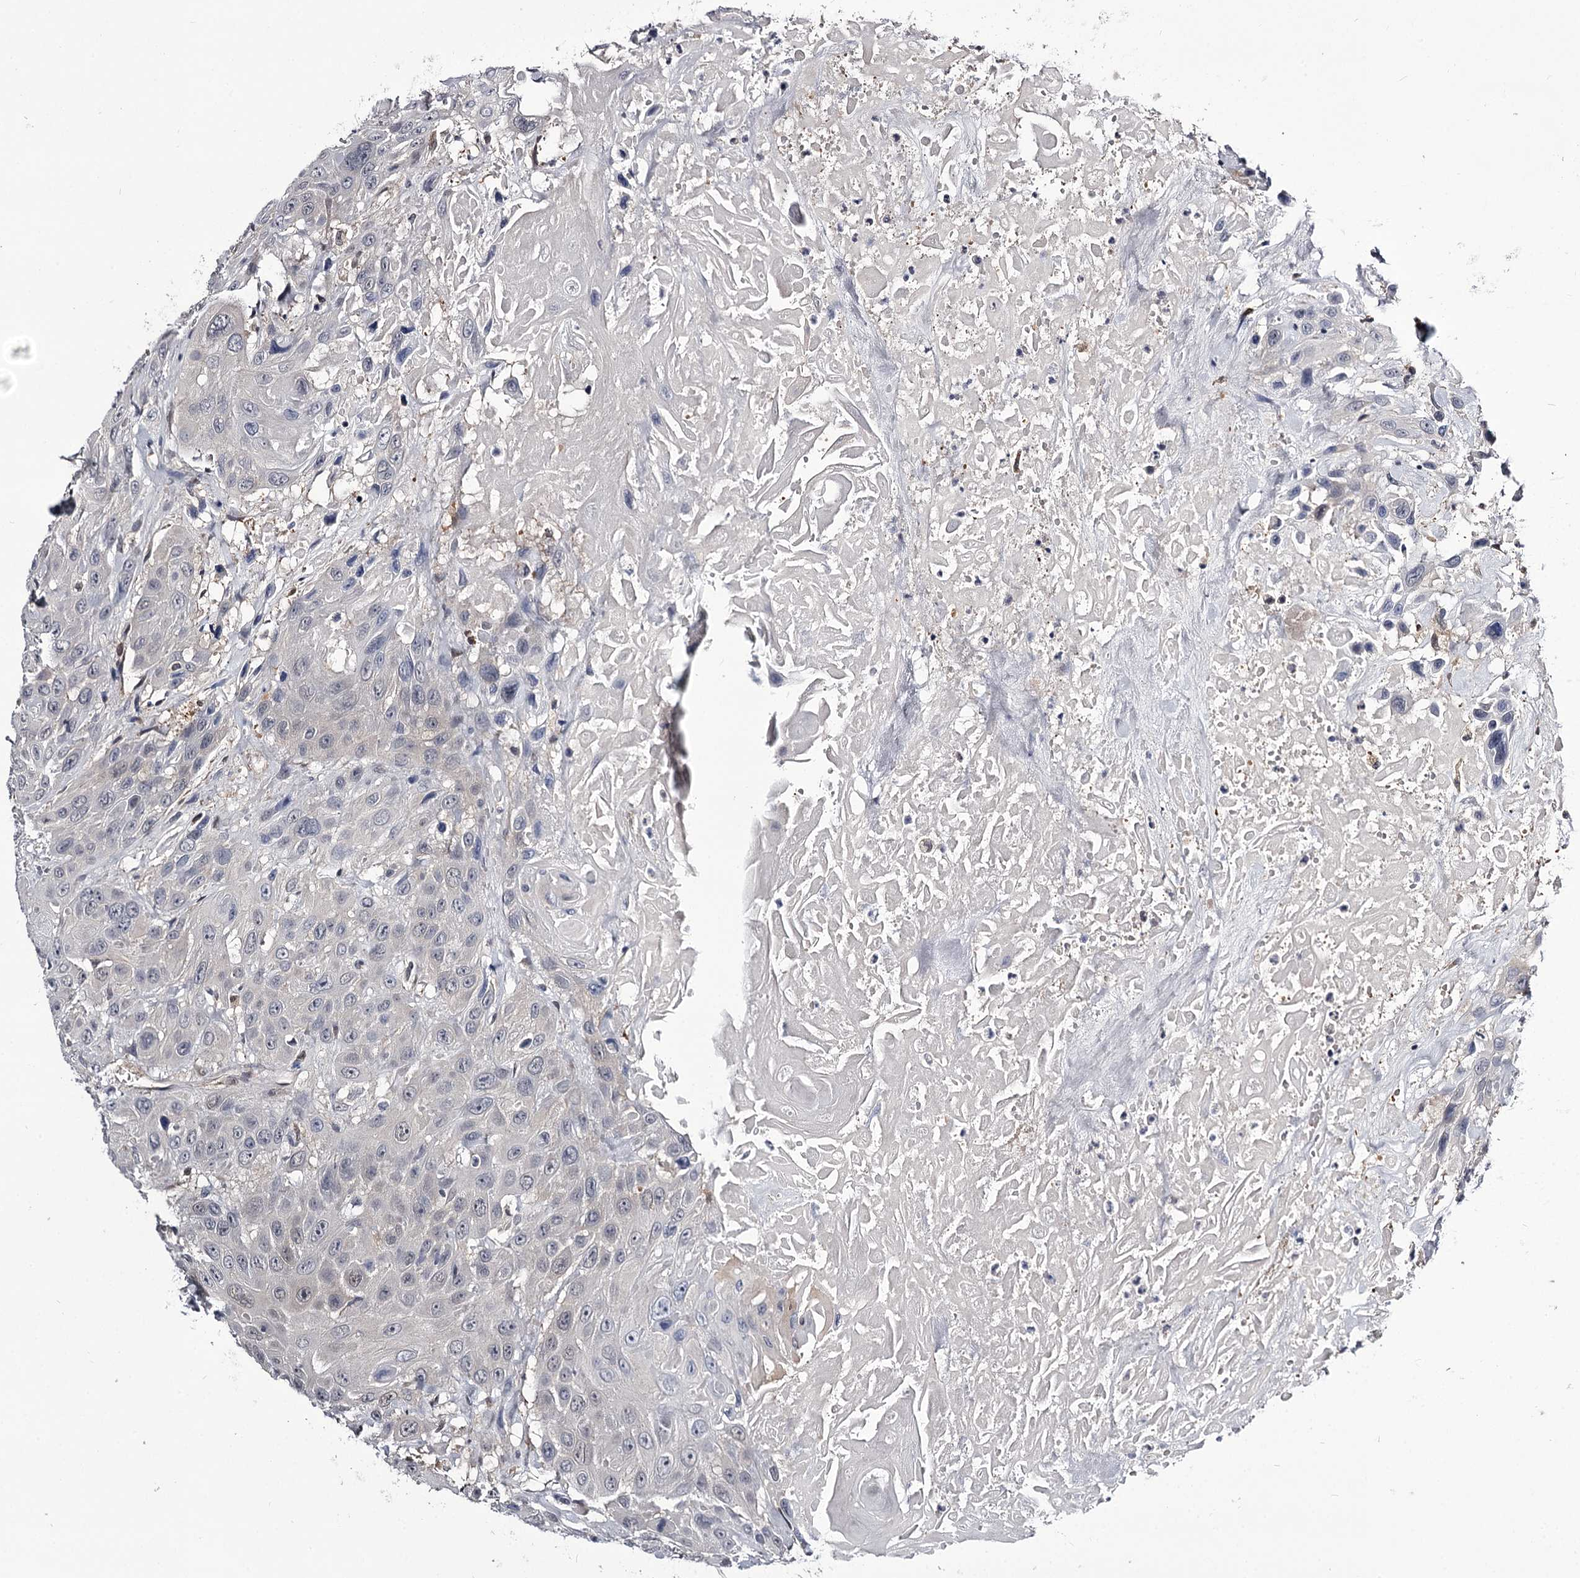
{"staining": {"intensity": "negative", "quantity": "none", "location": "none"}, "tissue": "head and neck cancer", "cell_type": "Tumor cells", "image_type": "cancer", "snomed": [{"axis": "morphology", "description": "Squamous cell carcinoma, NOS"}, {"axis": "topography", "description": "Head-Neck"}], "caption": "IHC photomicrograph of human squamous cell carcinoma (head and neck) stained for a protein (brown), which shows no positivity in tumor cells.", "gene": "GSTO1", "patient": {"sex": "male", "age": 81}}